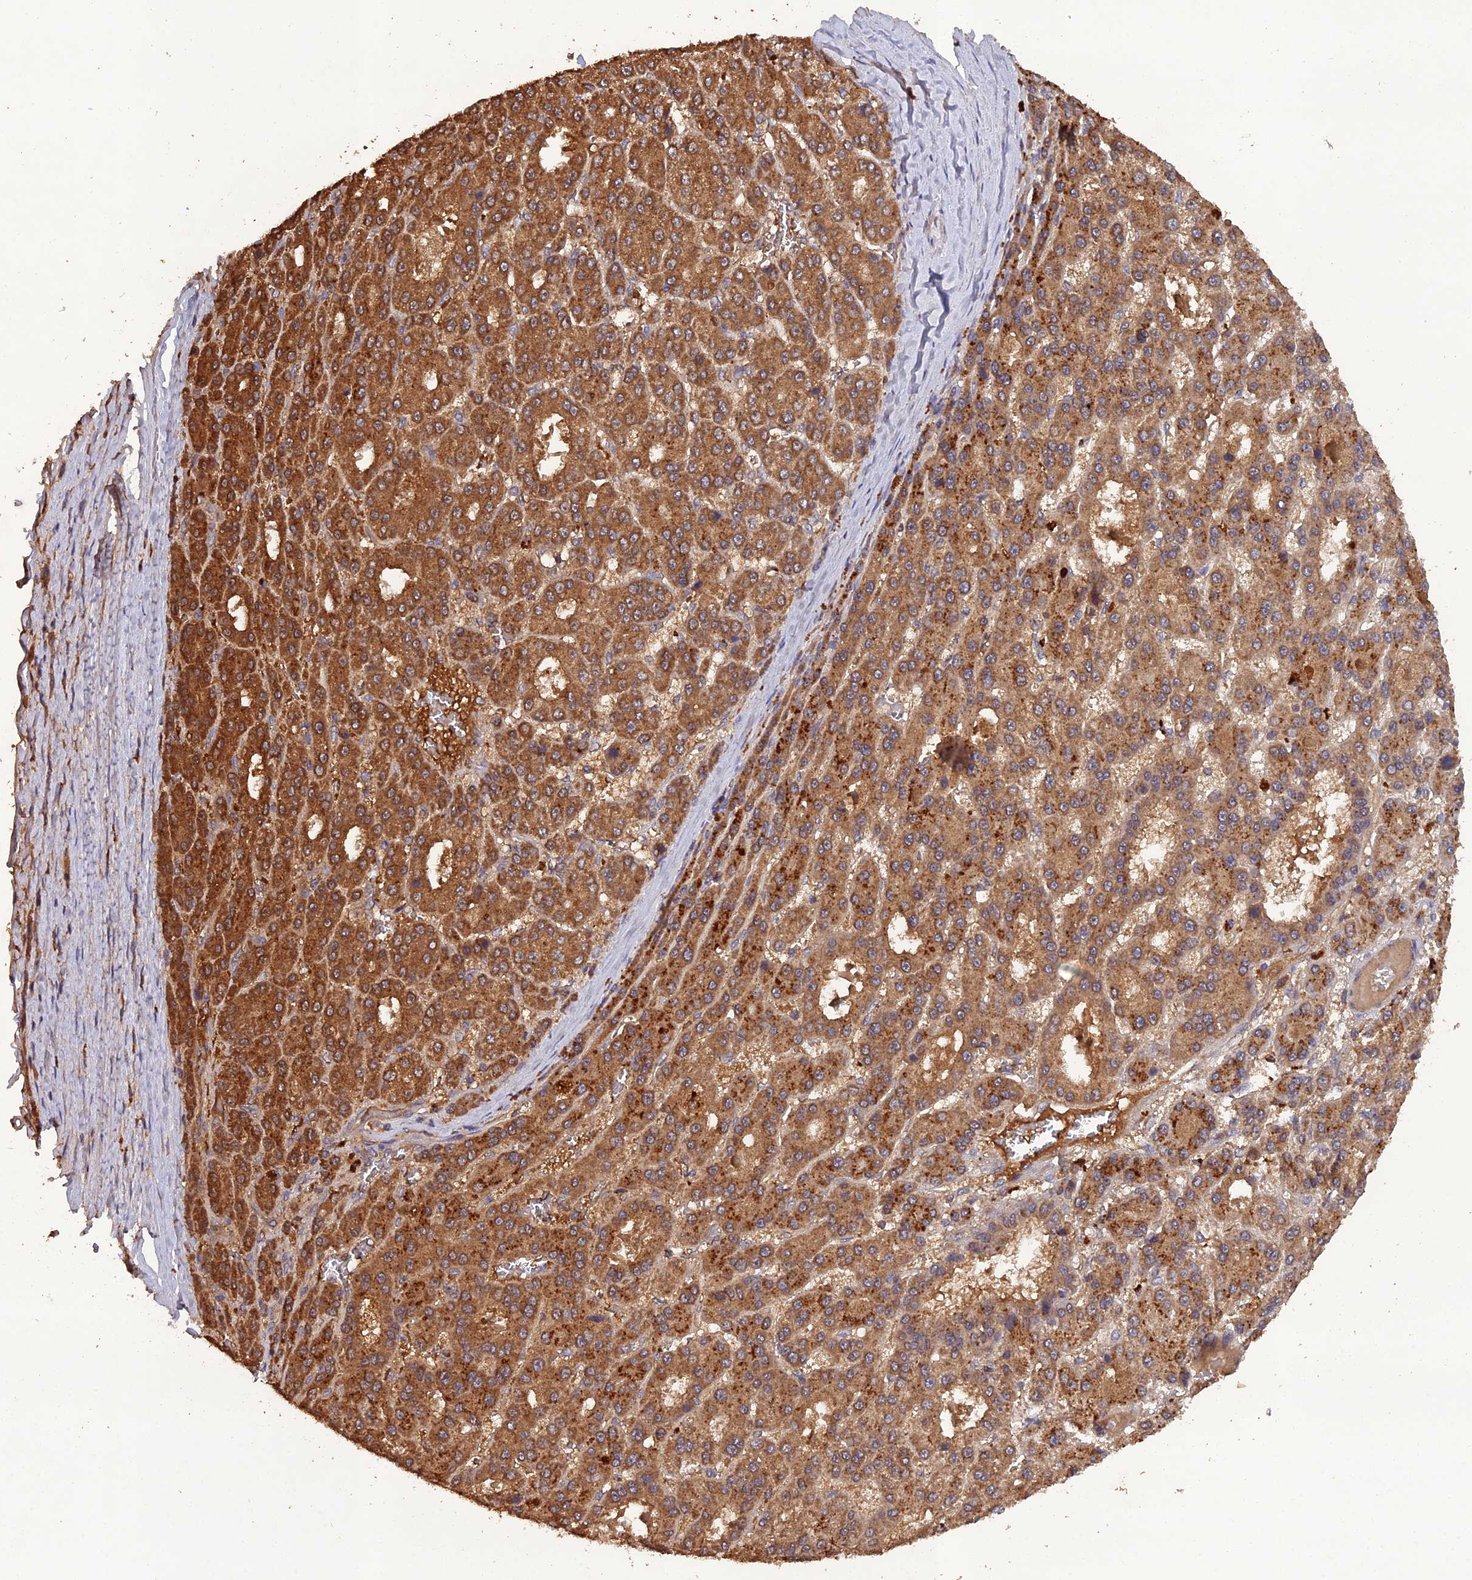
{"staining": {"intensity": "moderate", "quantity": ">75%", "location": "cytoplasmic/membranous"}, "tissue": "liver cancer", "cell_type": "Tumor cells", "image_type": "cancer", "snomed": [{"axis": "morphology", "description": "Carcinoma, Hepatocellular, NOS"}, {"axis": "topography", "description": "Liver"}], "caption": "Immunohistochemical staining of human liver cancer exhibits moderate cytoplasmic/membranous protein expression in approximately >75% of tumor cells.", "gene": "TMEM258", "patient": {"sex": "male", "age": 70}}